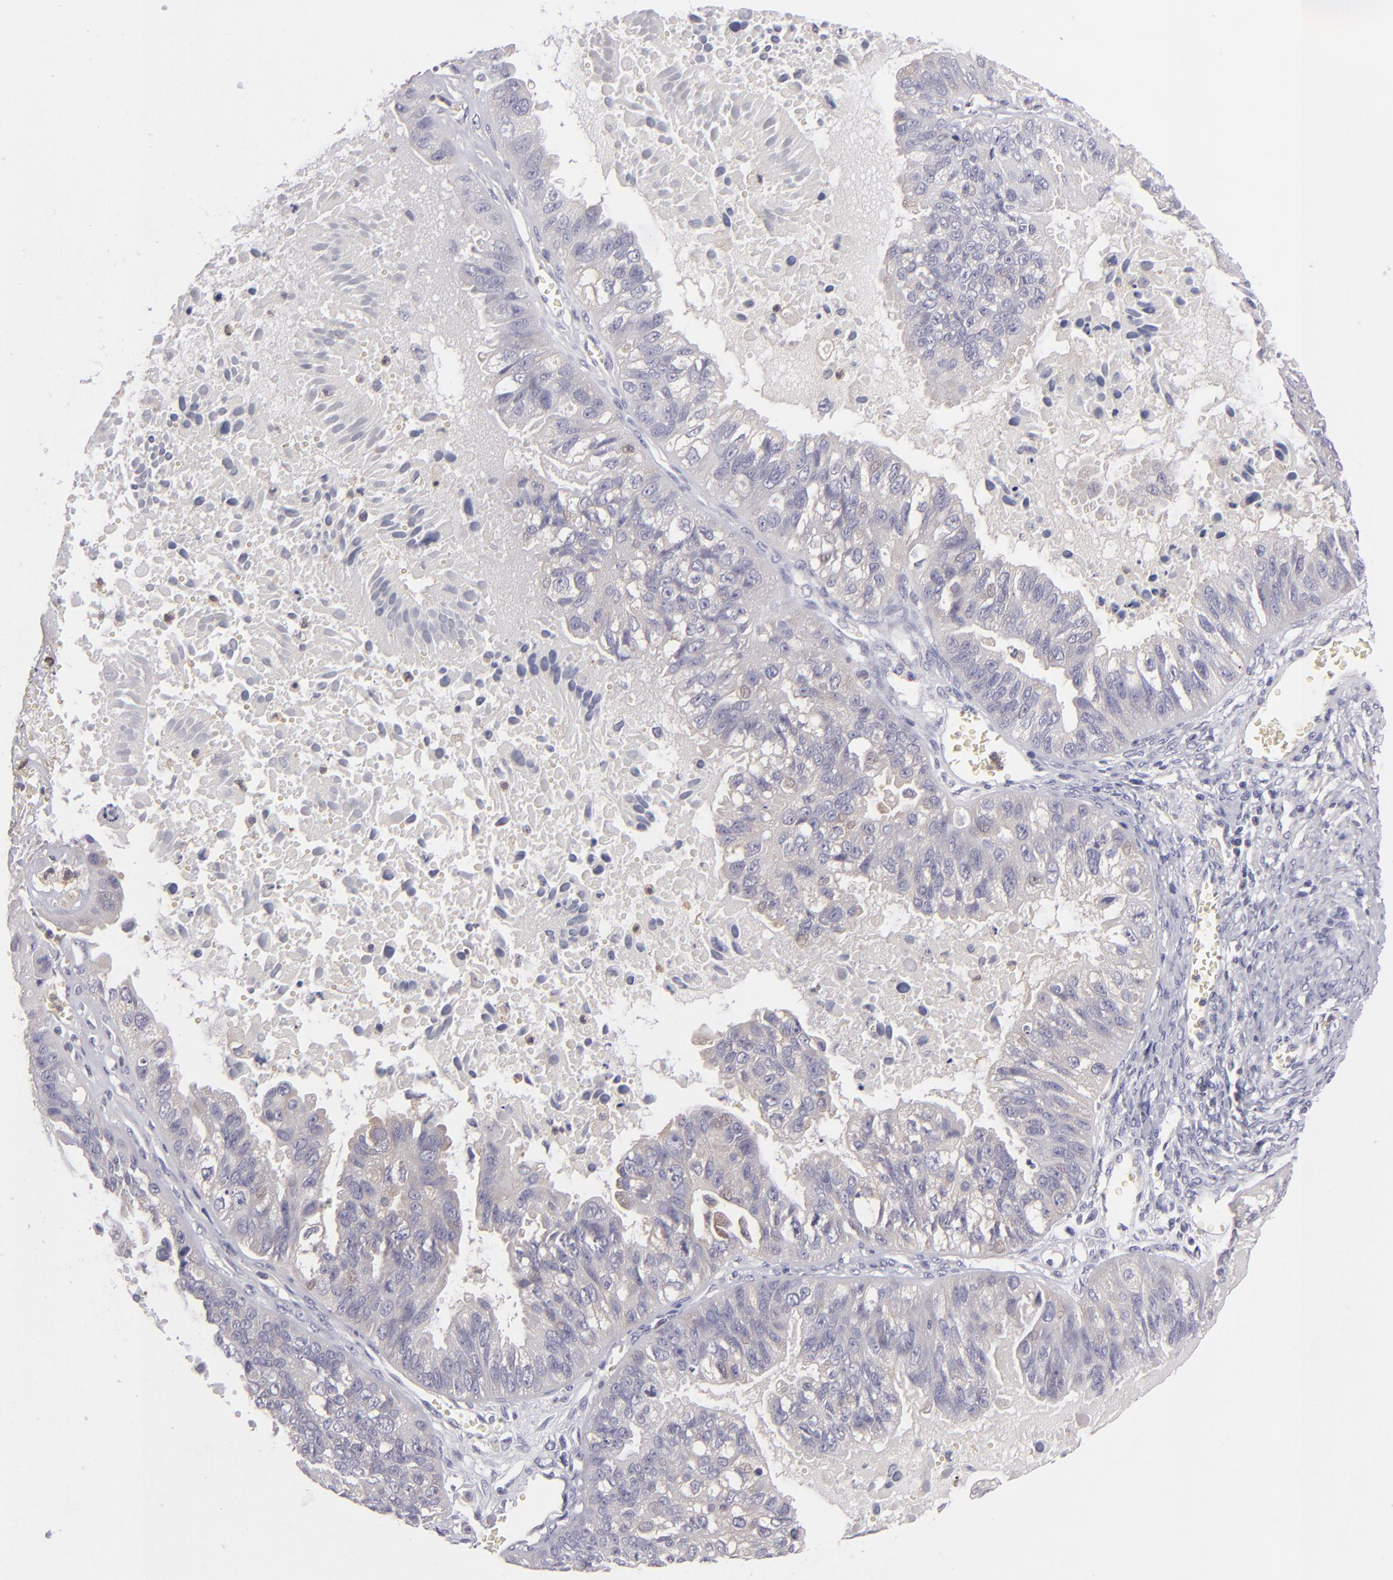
{"staining": {"intensity": "weak", "quantity": "<25%", "location": "cytoplasmic/membranous"}, "tissue": "ovarian cancer", "cell_type": "Tumor cells", "image_type": "cancer", "snomed": [{"axis": "morphology", "description": "Carcinoma, endometroid"}, {"axis": "topography", "description": "Ovary"}], "caption": "High power microscopy photomicrograph of an immunohistochemistry (IHC) photomicrograph of ovarian cancer, revealing no significant staining in tumor cells.", "gene": "MMP10", "patient": {"sex": "female", "age": 85}}